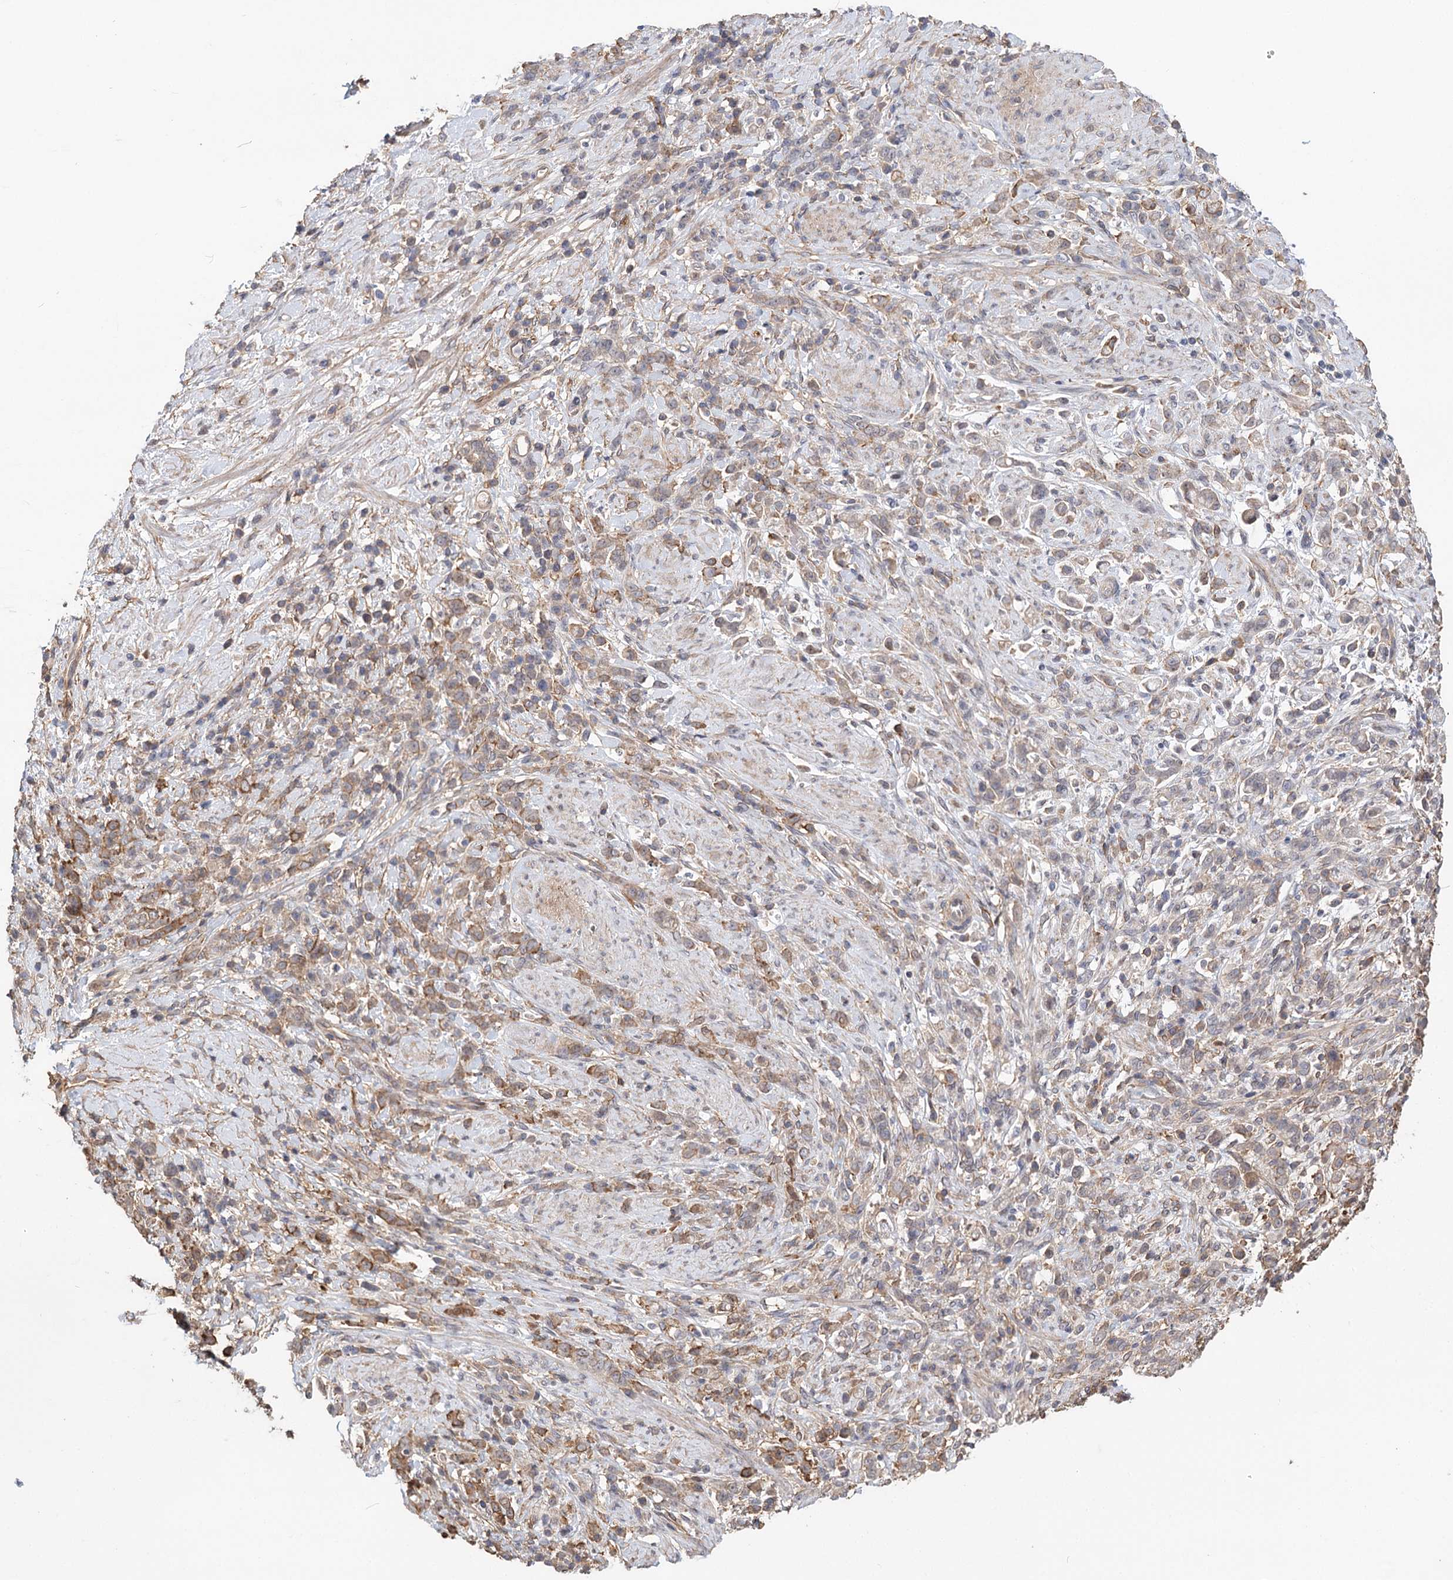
{"staining": {"intensity": "moderate", "quantity": ">75%", "location": "cytoplasmic/membranous"}, "tissue": "stomach cancer", "cell_type": "Tumor cells", "image_type": "cancer", "snomed": [{"axis": "morphology", "description": "Adenocarcinoma, NOS"}, {"axis": "topography", "description": "Stomach"}], "caption": "This is an image of IHC staining of stomach cancer (adenocarcinoma), which shows moderate expression in the cytoplasmic/membranous of tumor cells.", "gene": "TMEM218", "patient": {"sex": "female", "age": 60}}